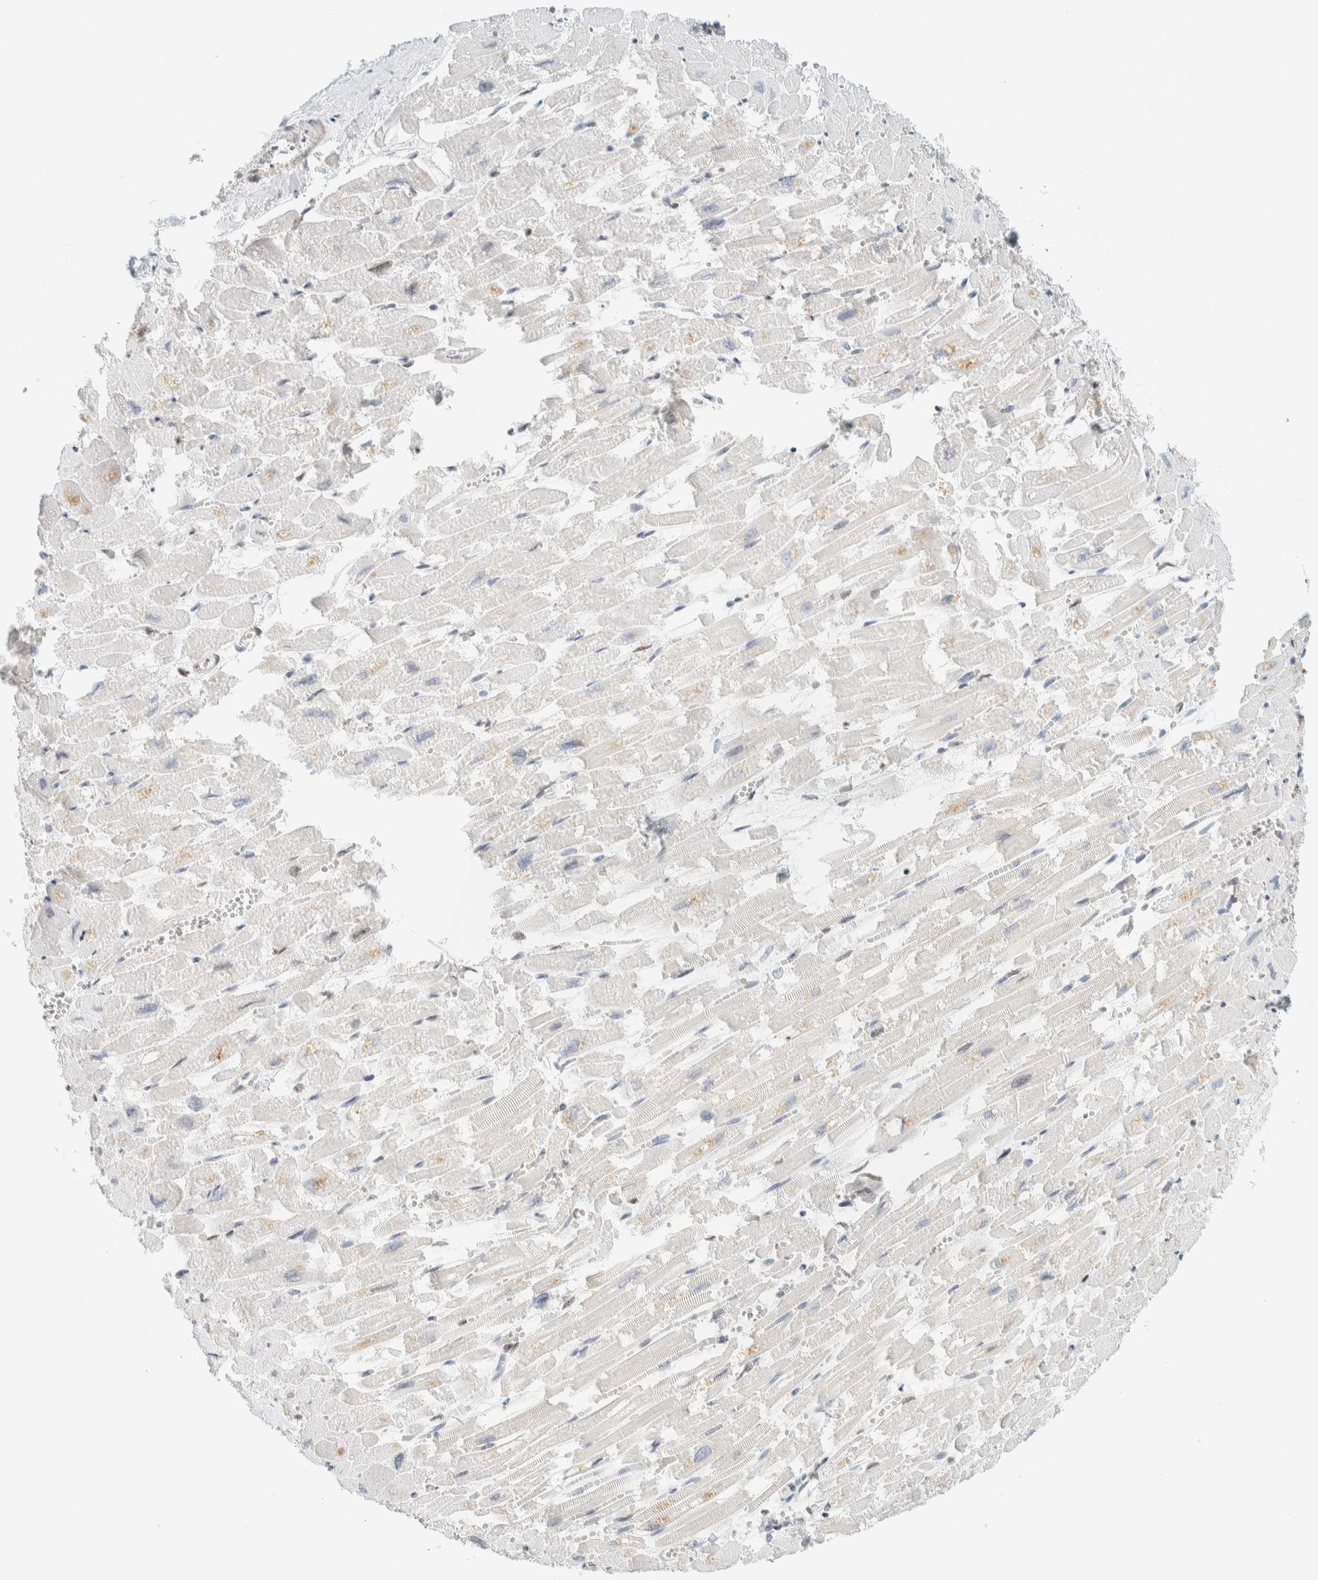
{"staining": {"intensity": "moderate", "quantity": "25%-75%", "location": "nuclear"}, "tissue": "heart muscle", "cell_type": "Cardiomyocytes", "image_type": "normal", "snomed": [{"axis": "morphology", "description": "Normal tissue, NOS"}, {"axis": "topography", "description": "Heart"}], "caption": "Immunohistochemical staining of unremarkable heart muscle demonstrates medium levels of moderate nuclear staining in about 25%-75% of cardiomyocytes.", "gene": "ZNF683", "patient": {"sex": "male", "age": 54}}